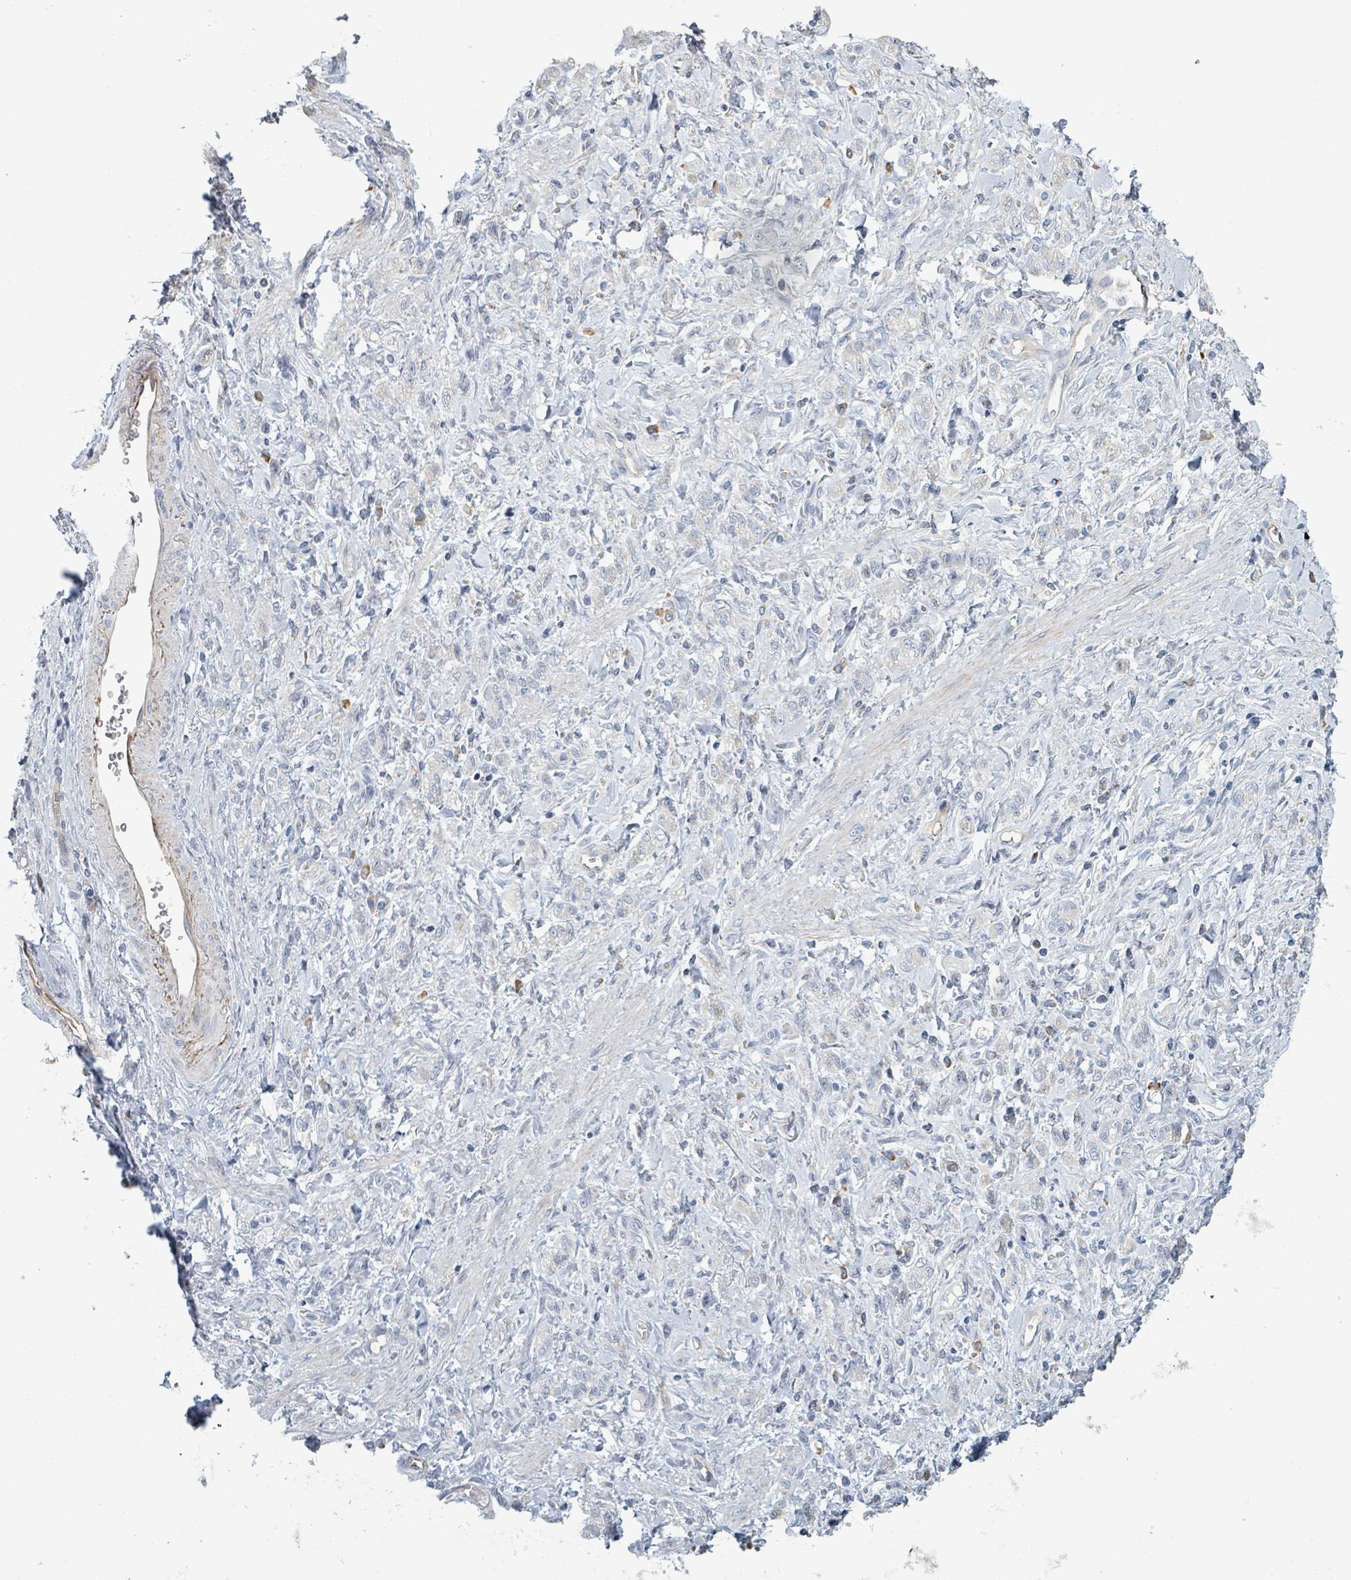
{"staining": {"intensity": "negative", "quantity": "none", "location": "none"}, "tissue": "stomach cancer", "cell_type": "Tumor cells", "image_type": "cancer", "snomed": [{"axis": "morphology", "description": "Adenocarcinoma, NOS"}, {"axis": "topography", "description": "Stomach"}], "caption": "Immunohistochemical staining of stomach cancer (adenocarcinoma) displays no significant expression in tumor cells. (DAB (3,3'-diaminobenzidine) immunohistochemistry with hematoxylin counter stain).", "gene": "RAB33B", "patient": {"sex": "male", "age": 77}}